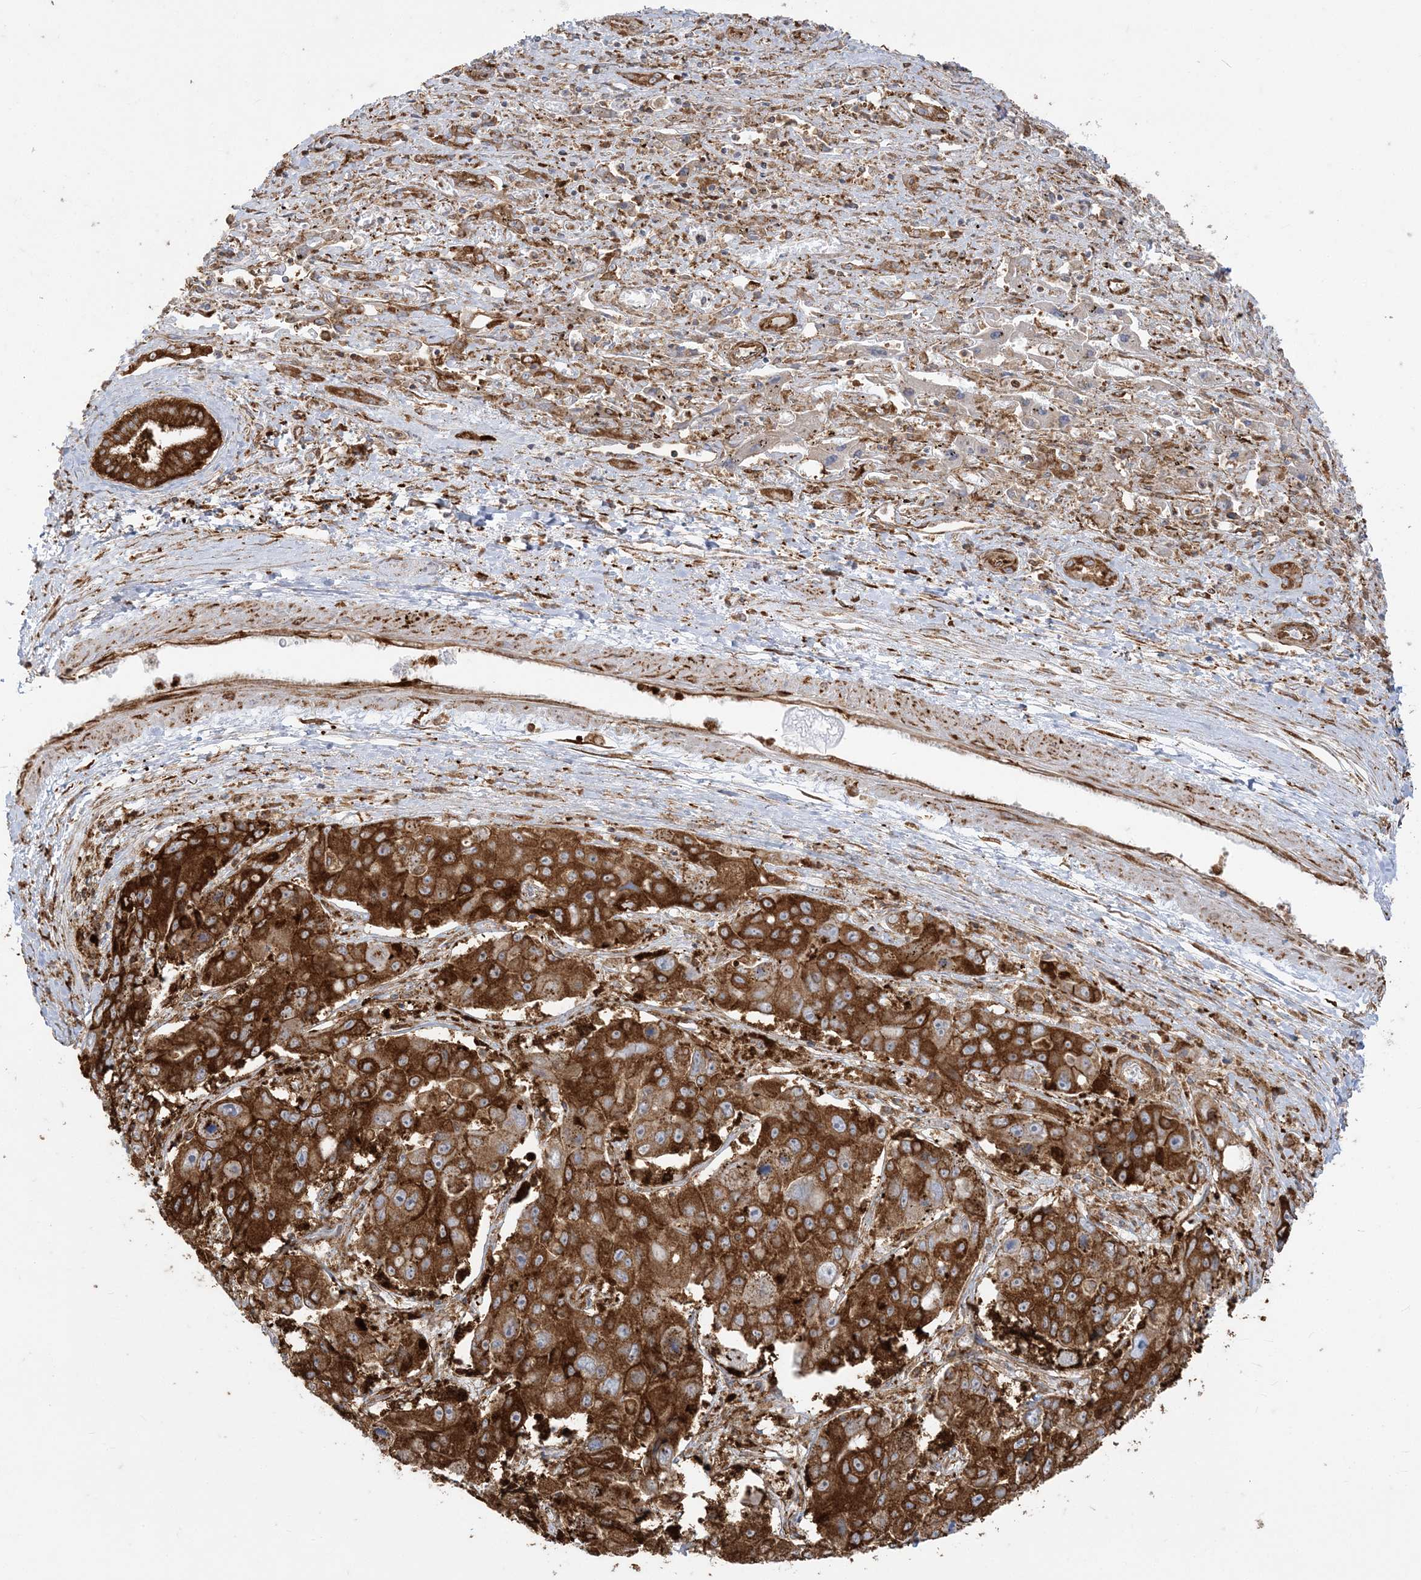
{"staining": {"intensity": "strong", "quantity": ">75%", "location": "cytoplasmic/membranous"}, "tissue": "liver cancer", "cell_type": "Tumor cells", "image_type": "cancer", "snomed": [{"axis": "morphology", "description": "Cholangiocarcinoma"}, {"axis": "topography", "description": "Liver"}], "caption": "Protein analysis of liver cancer tissue displays strong cytoplasmic/membranous staining in about >75% of tumor cells. The staining is performed using DAB brown chromogen to label protein expression. The nuclei are counter-stained blue using hematoxylin.", "gene": "DERL3", "patient": {"sex": "male", "age": 67}}